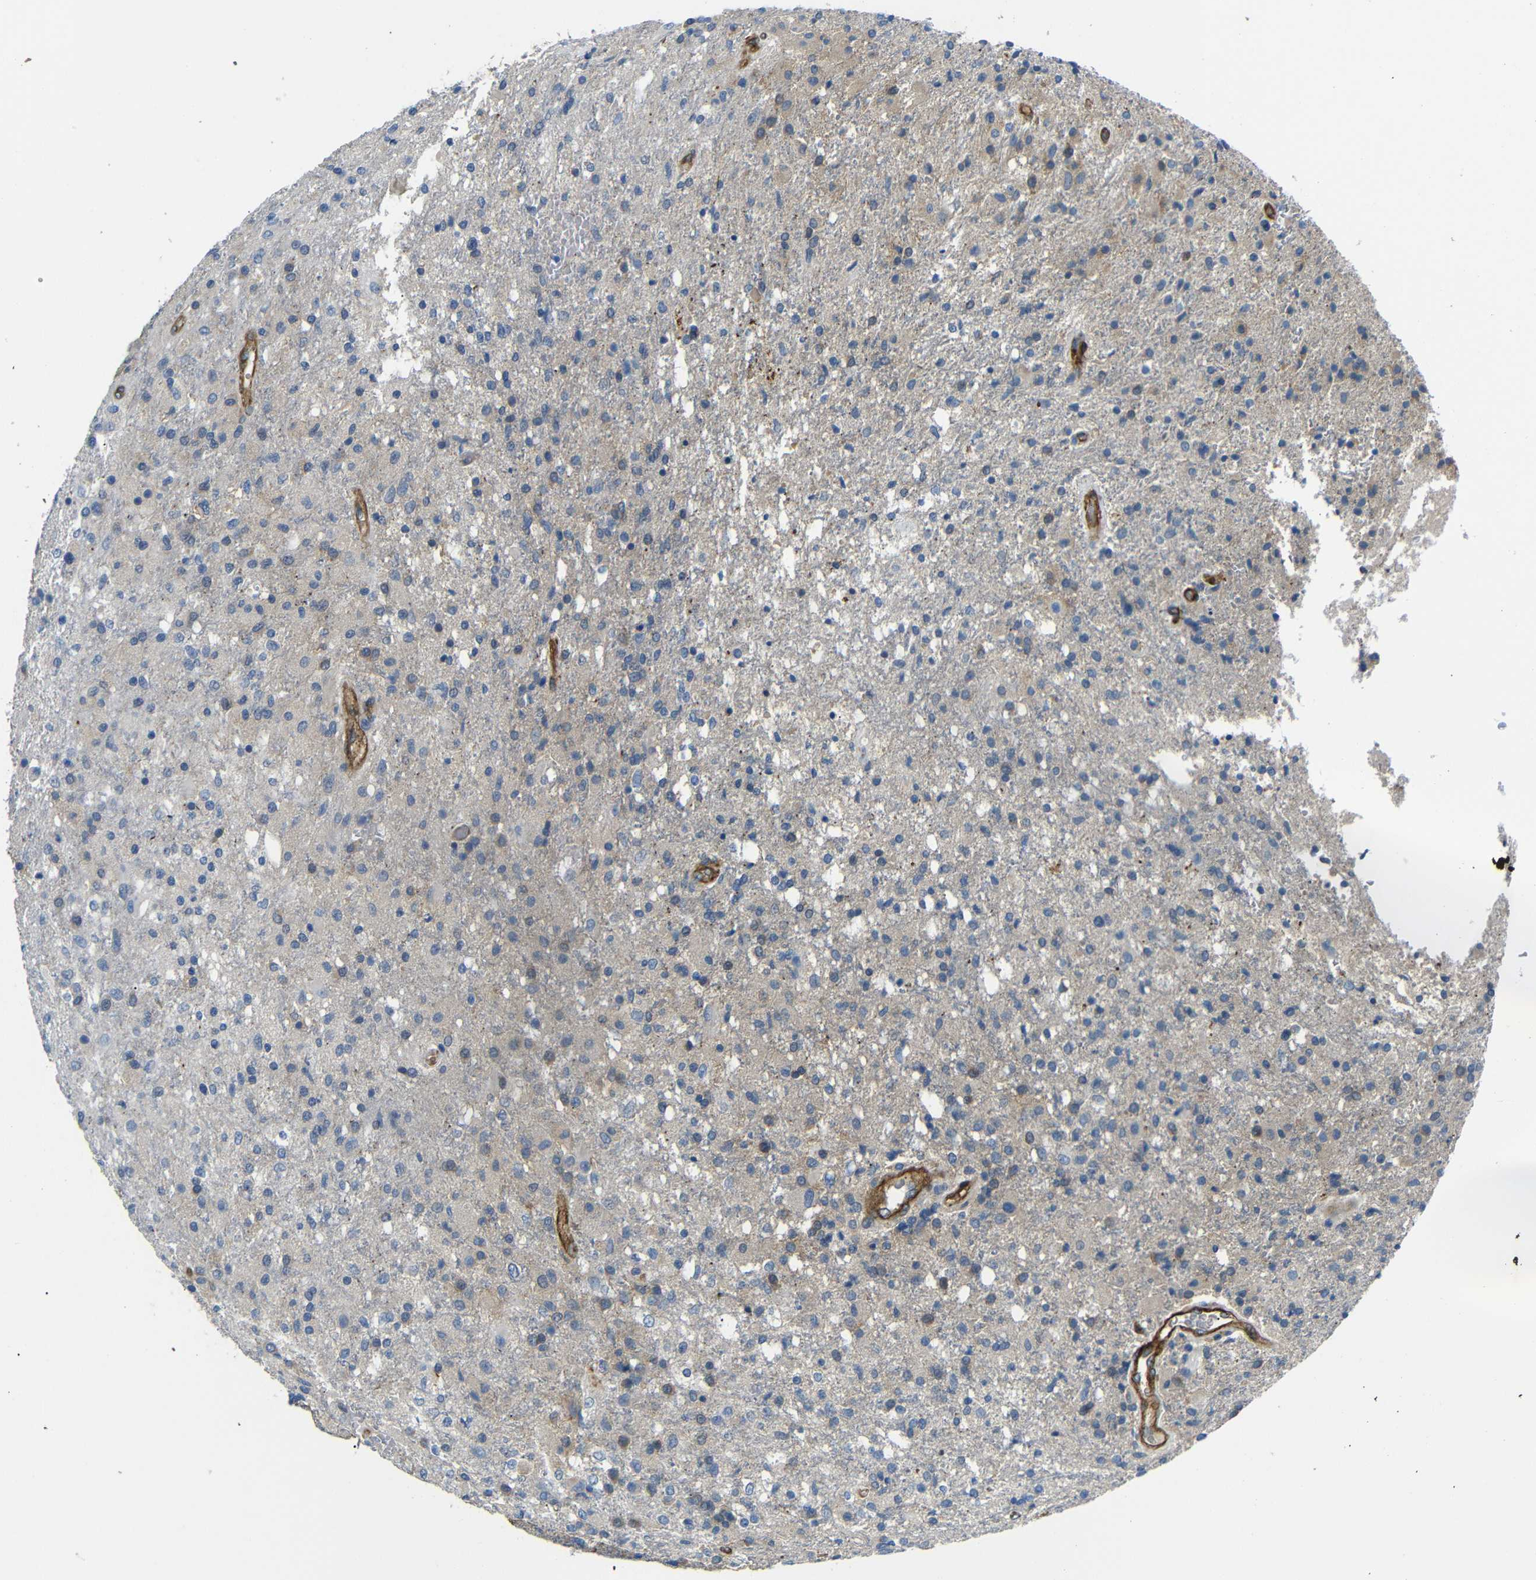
{"staining": {"intensity": "weak", "quantity": "<25%", "location": "cytoplasmic/membranous"}, "tissue": "glioma", "cell_type": "Tumor cells", "image_type": "cancer", "snomed": [{"axis": "morphology", "description": "Normal tissue, NOS"}, {"axis": "morphology", "description": "Glioma, malignant, High grade"}, {"axis": "topography", "description": "Cerebral cortex"}], "caption": "A high-resolution photomicrograph shows immunohistochemistry (IHC) staining of malignant high-grade glioma, which displays no significant positivity in tumor cells.", "gene": "MYO1B", "patient": {"sex": "male", "age": 77}}